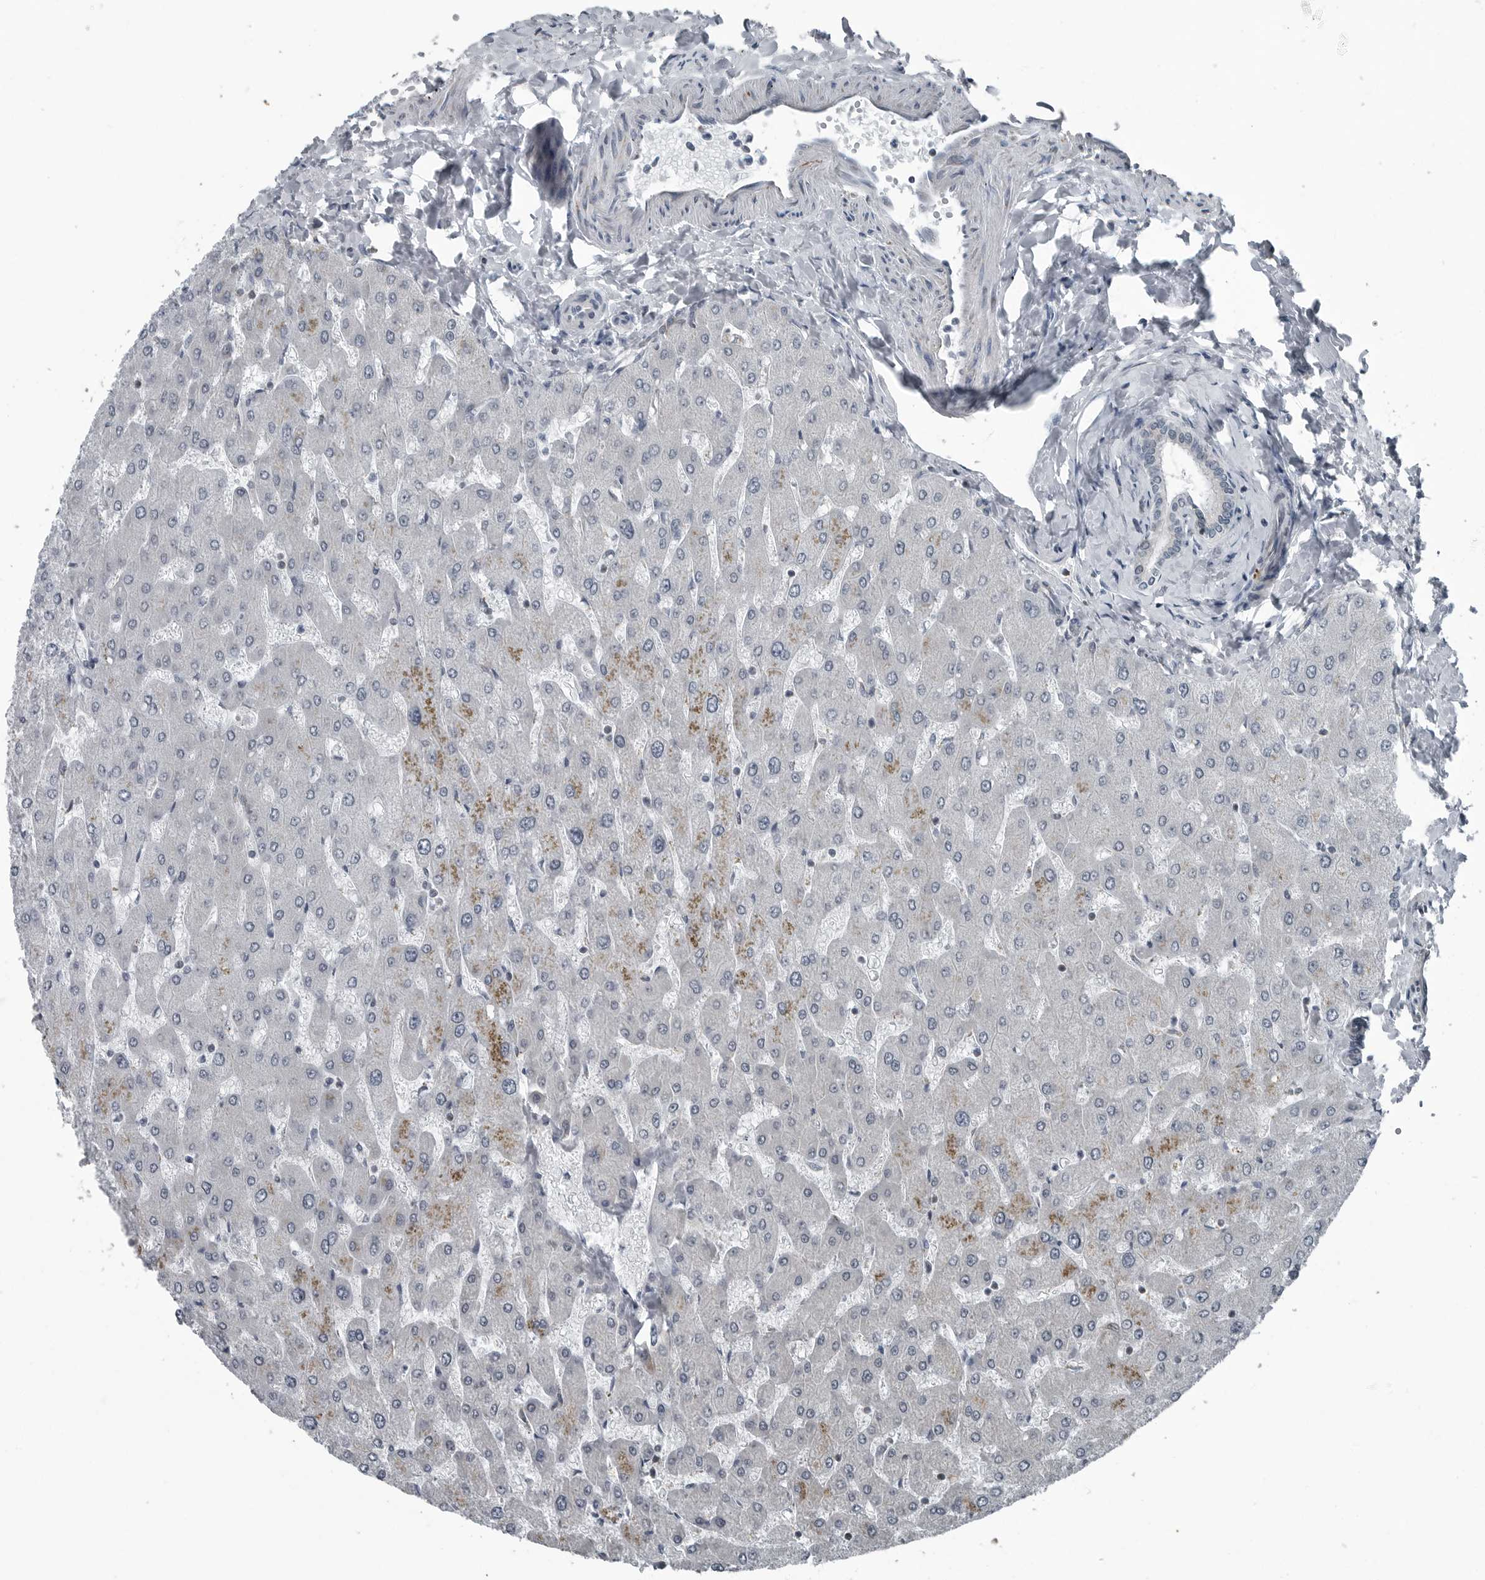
{"staining": {"intensity": "negative", "quantity": "none", "location": "none"}, "tissue": "liver", "cell_type": "Cholangiocytes", "image_type": "normal", "snomed": [{"axis": "morphology", "description": "Normal tissue, NOS"}, {"axis": "topography", "description": "Liver"}], "caption": "The photomicrograph demonstrates no staining of cholangiocytes in benign liver. (DAB (3,3'-diaminobenzidine) immunohistochemistry (IHC) visualized using brightfield microscopy, high magnification).", "gene": "GAK", "patient": {"sex": "male", "age": 55}}